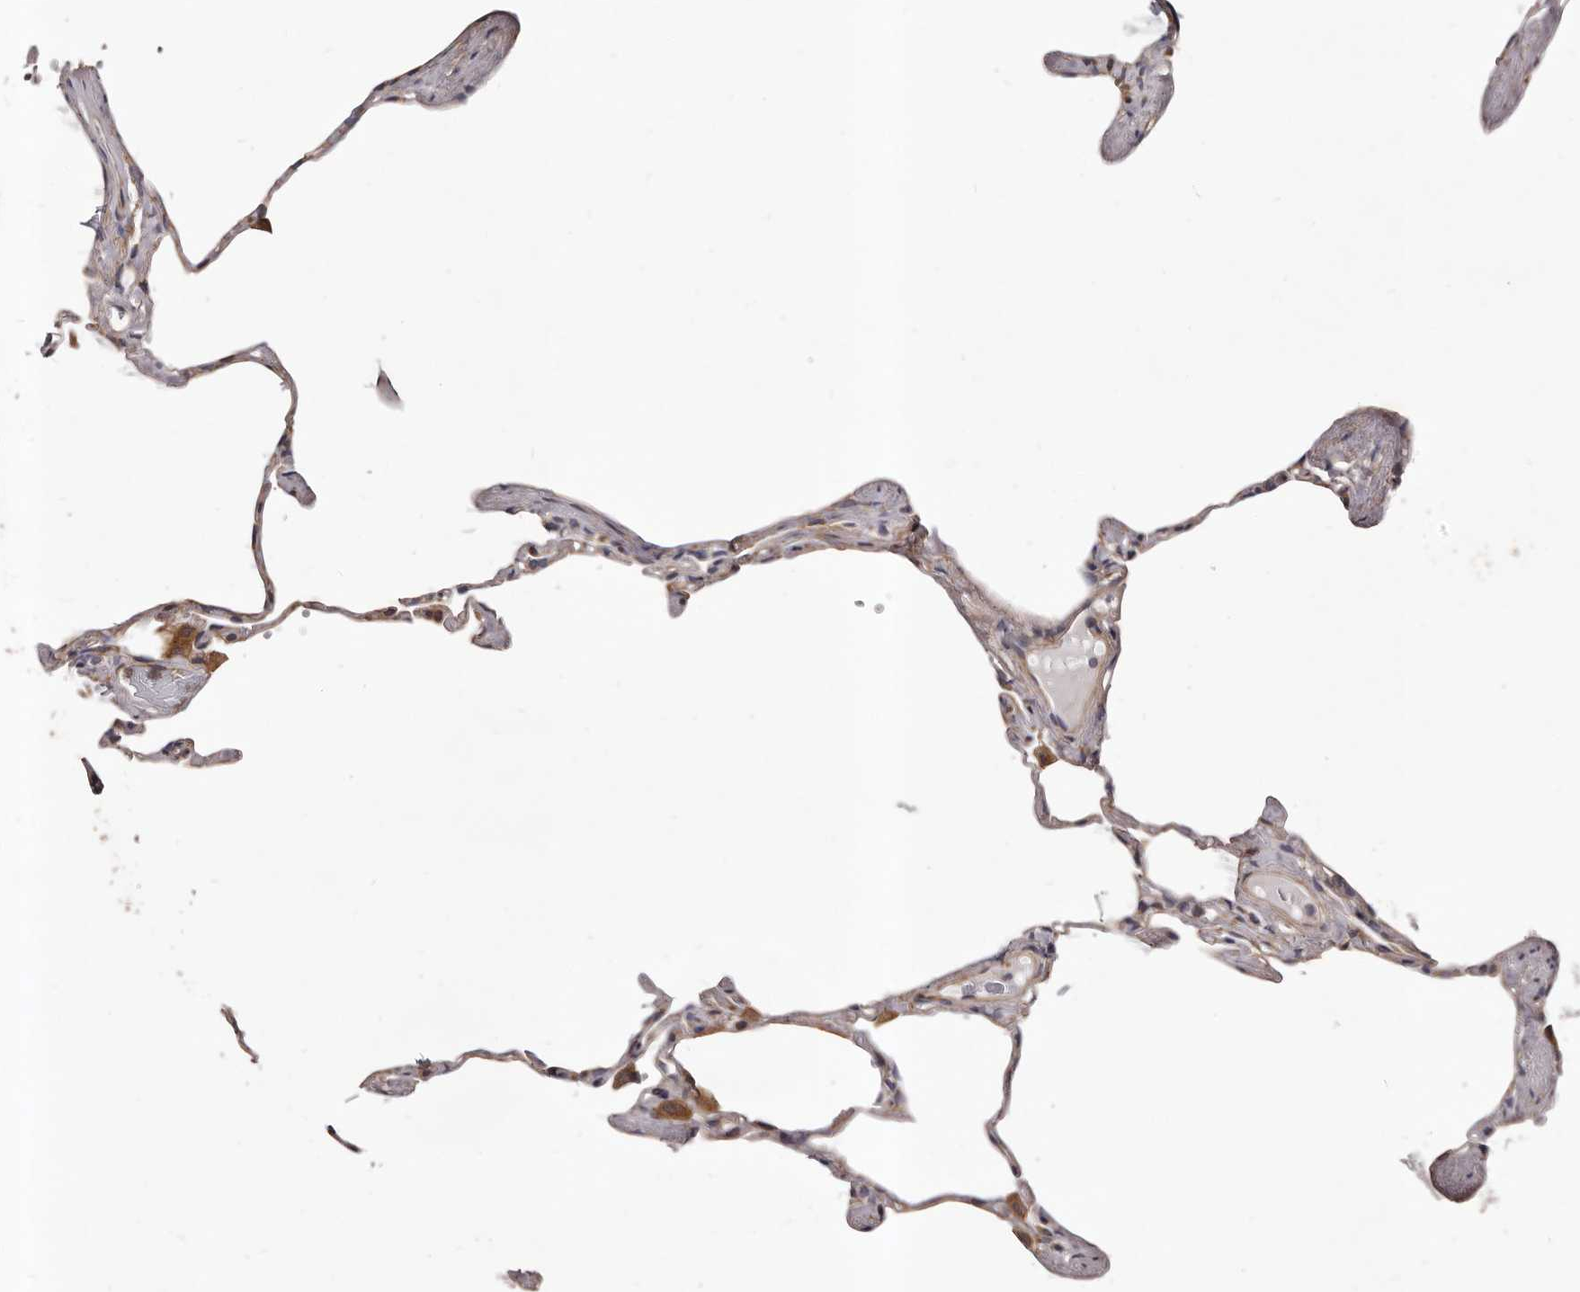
{"staining": {"intensity": "negative", "quantity": "none", "location": "none"}, "tissue": "lung", "cell_type": "Alveolar cells", "image_type": "normal", "snomed": [{"axis": "morphology", "description": "Normal tissue, NOS"}, {"axis": "topography", "description": "Lung"}], "caption": "Immunohistochemistry (IHC) of unremarkable human lung reveals no expression in alveolar cells.", "gene": "ALPK1", "patient": {"sex": "male", "age": 65}}